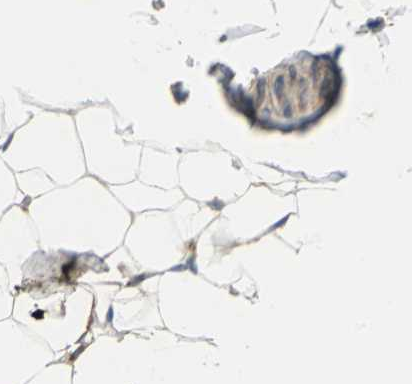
{"staining": {"intensity": "negative", "quantity": "none", "location": "none"}, "tissue": "adipose tissue", "cell_type": "Adipocytes", "image_type": "normal", "snomed": [{"axis": "morphology", "description": "Normal tissue, NOS"}, {"axis": "topography", "description": "Soft tissue"}], "caption": "DAB immunohistochemical staining of unremarkable adipose tissue demonstrates no significant positivity in adipocytes.", "gene": "CAPN1", "patient": {"sex": "male", "age": 26}}